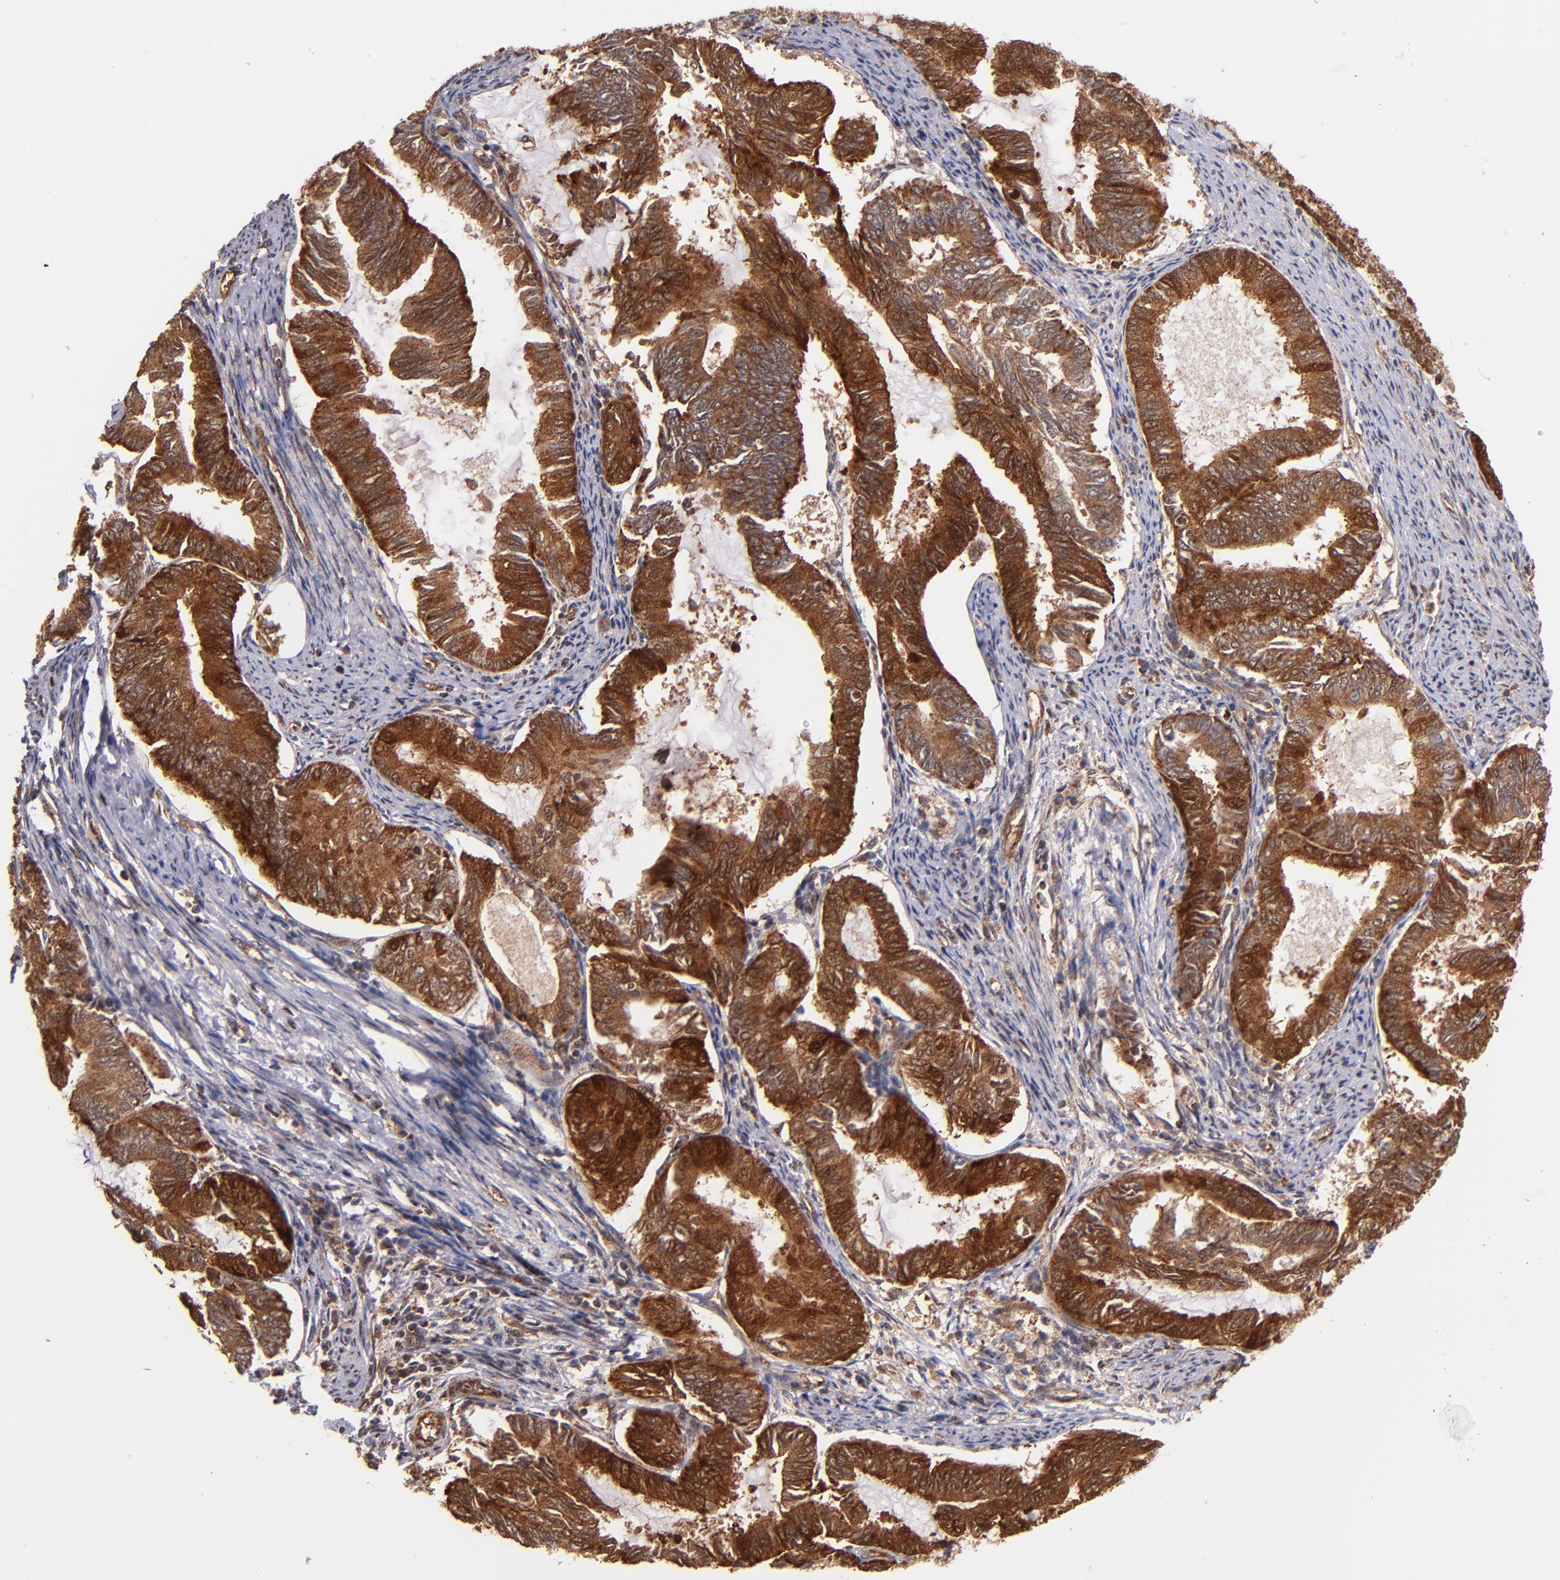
{"staining": {"intensity": "strong", "quantity": ">75%", "location": "cytoplasmic/membranous"}, "tissue": "endometrial cancer", "cell_type": "Tumor cells", "image_type": "cancer", "snomed": [{"axis": "morphology", "description": "Adenocarcinoma, NOS"}, {"axis": "topography", "description": "Endometrium"}], "caption": "DAB (3,3'-diaminobenzidine) immunohistochemical staining of adenocarcinoma (endometrial) shows strong cytoplasmic/membranous protein expression in about >75% of tumor cells. Using DAB (3,3'-diaminobenzidine) (brown) and hematoxylin (blue) stains, captured at high magnification using brightfield microscopy.", "gene": "STX8", "patient": {"sex": "female", "age": 86}}